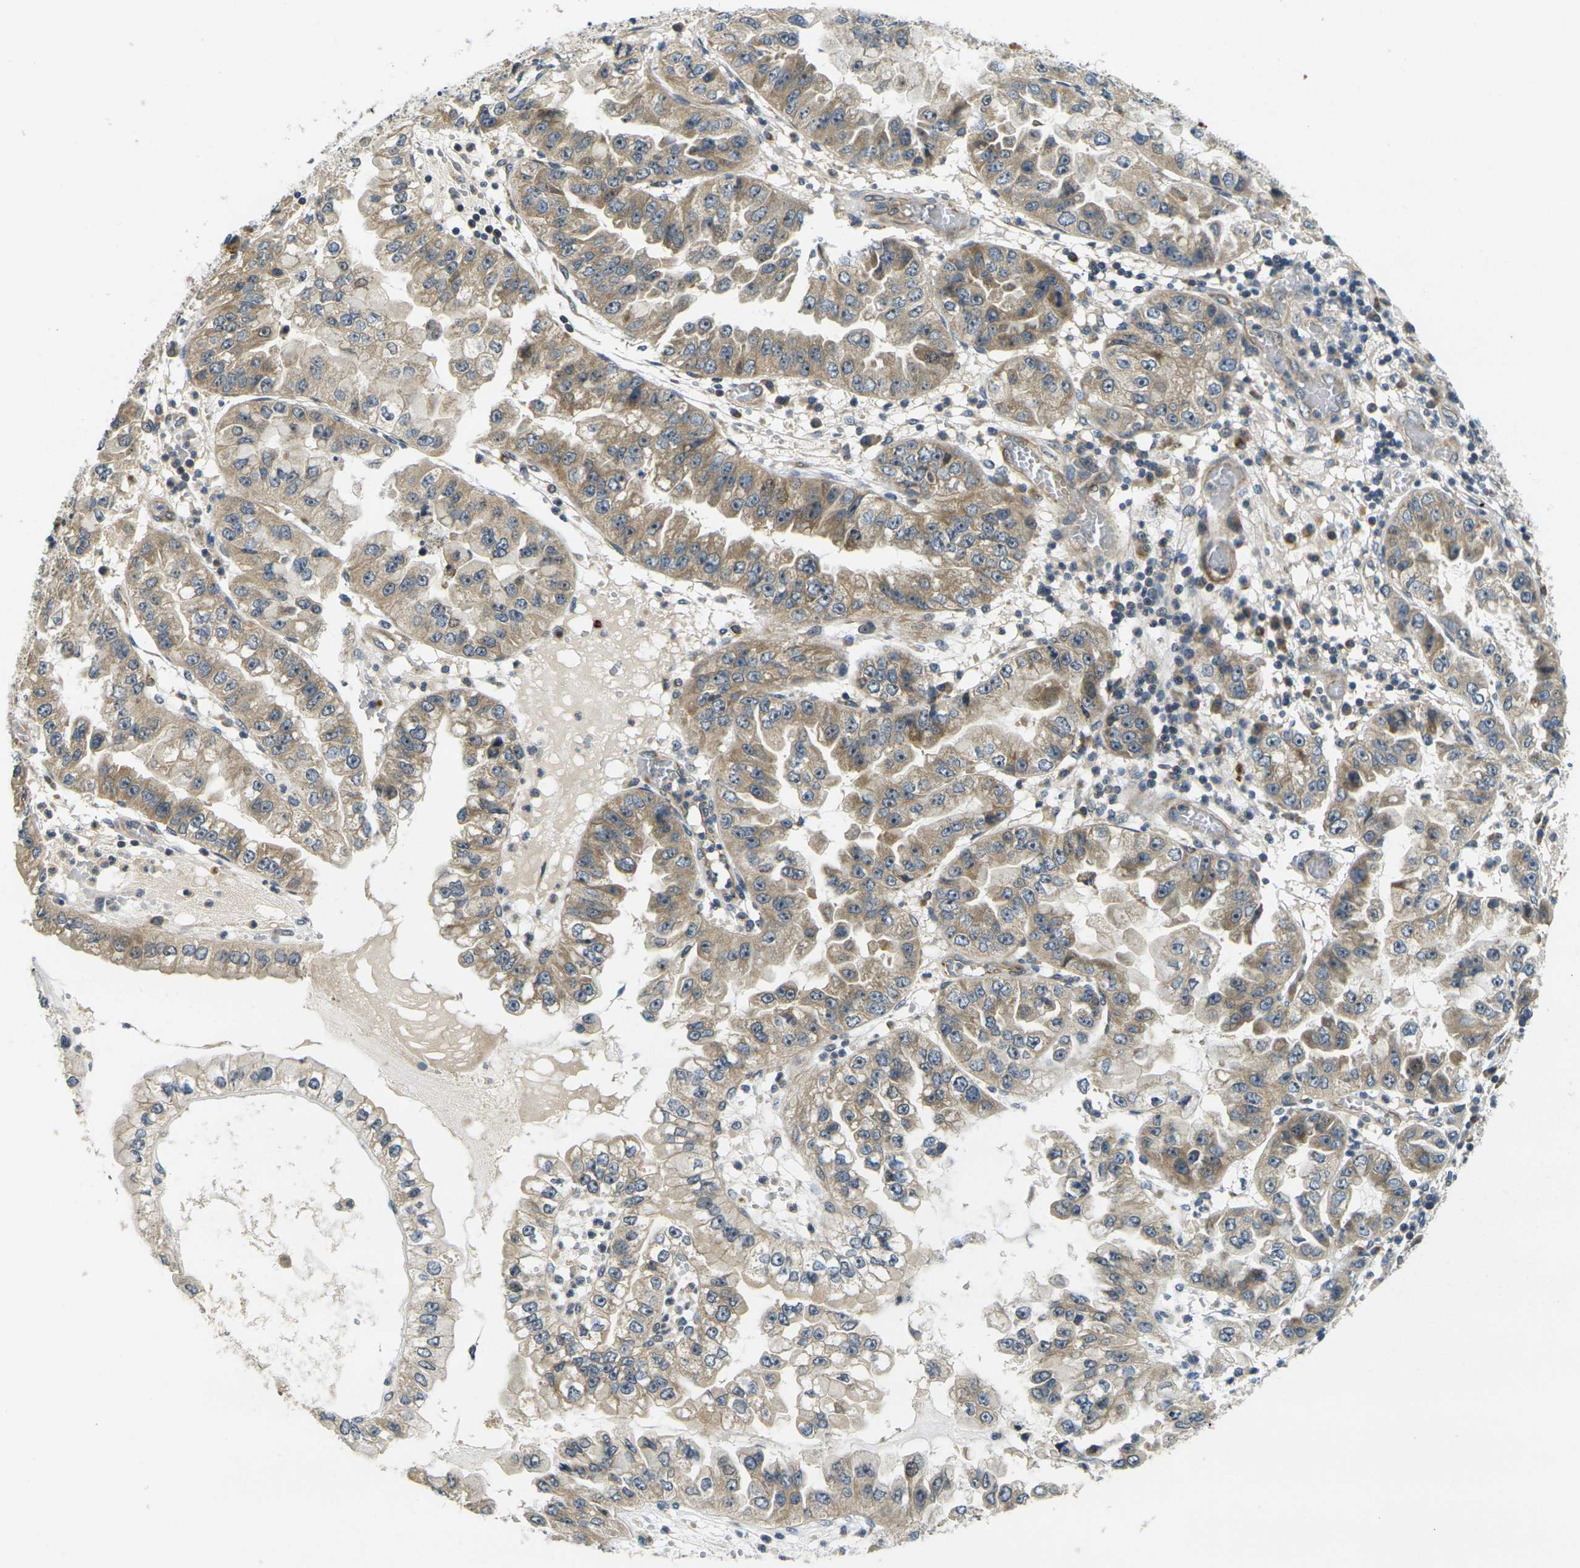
{"staining": {"intensity": "moderate", "quantity": "25%-75%", "location": "cytoplasmic/membranous"}, "tissue": "liver cancer", "cell_type": "Tumor cells", "image_type": "cancer", "snomed": [{"axis": "morphology", "description": "Cholangiocarcinoma"}, {"axis": "topography", "description": "Liver"}], "caption": "Protein analysis of liver cholangiocarcinoma tissue displays moderate cytoplasmic/membranous positivity in approximately 25%-75% of tumor cells. (Brightfield microscopy of DAB IHC at high magnification).", "gene": "MINAR2", "patient": {"sex": "female", "age": 79}}